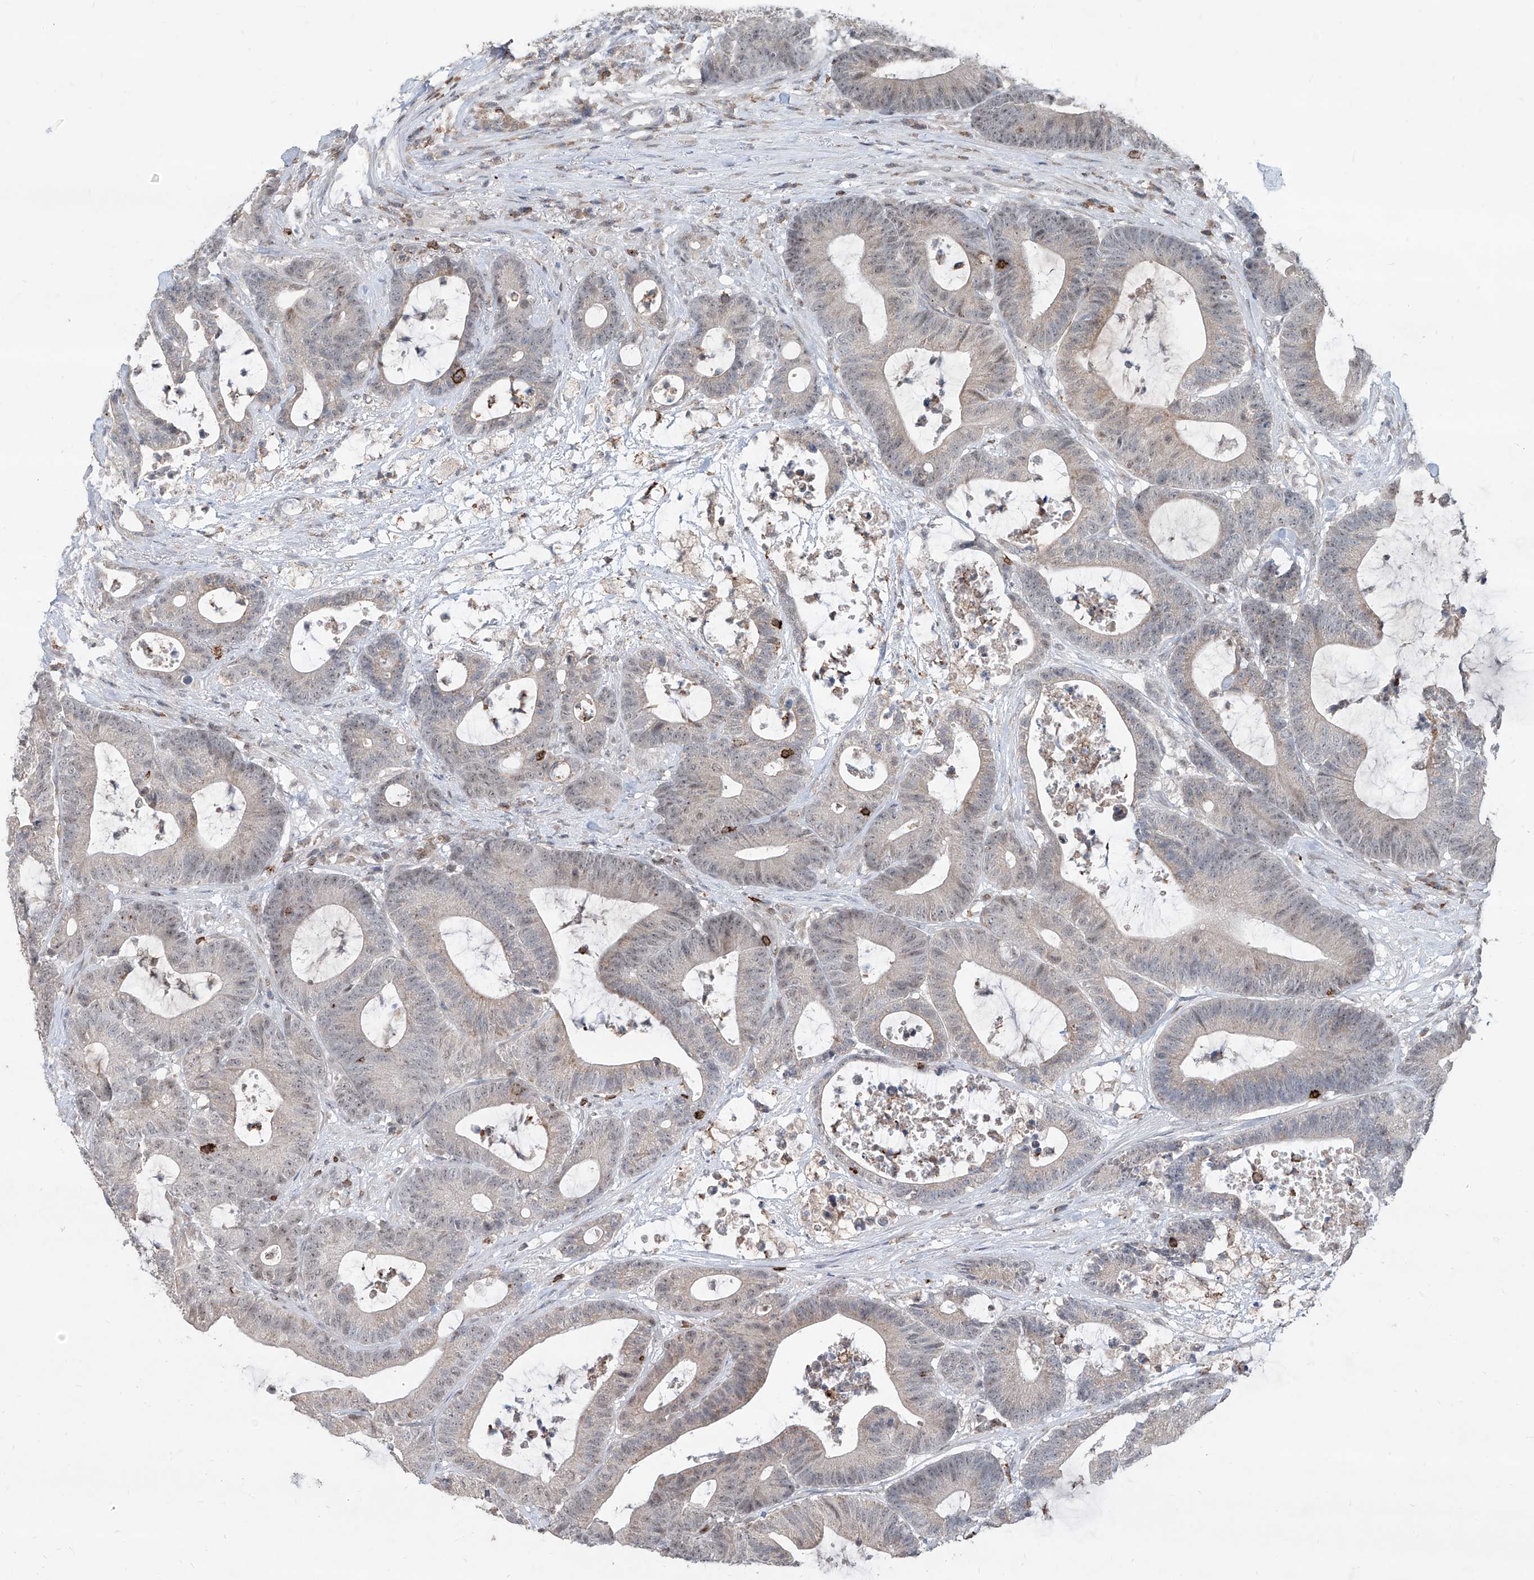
{"staining": {"intensity": "weak", "quantity": "<25%", "location": "nuclear"}, "tissue": "colorectal cancer", "cell_type": "Tumor cells", "image_type": "cancer", "snomed": [{"axis": "morphology", "description": "Adenocarcinoma, NOS"}, {"axis": "topography", "description": "Colon"}], "caption": "DAB (3,3'-diaminobenzidine) immunohistochemical staining of colorectal adenocarcinoma demonstrates no significant staining in tumor cells.", "gene": "ZBTB48", "patient": {"sex": "female", "age": 84}}